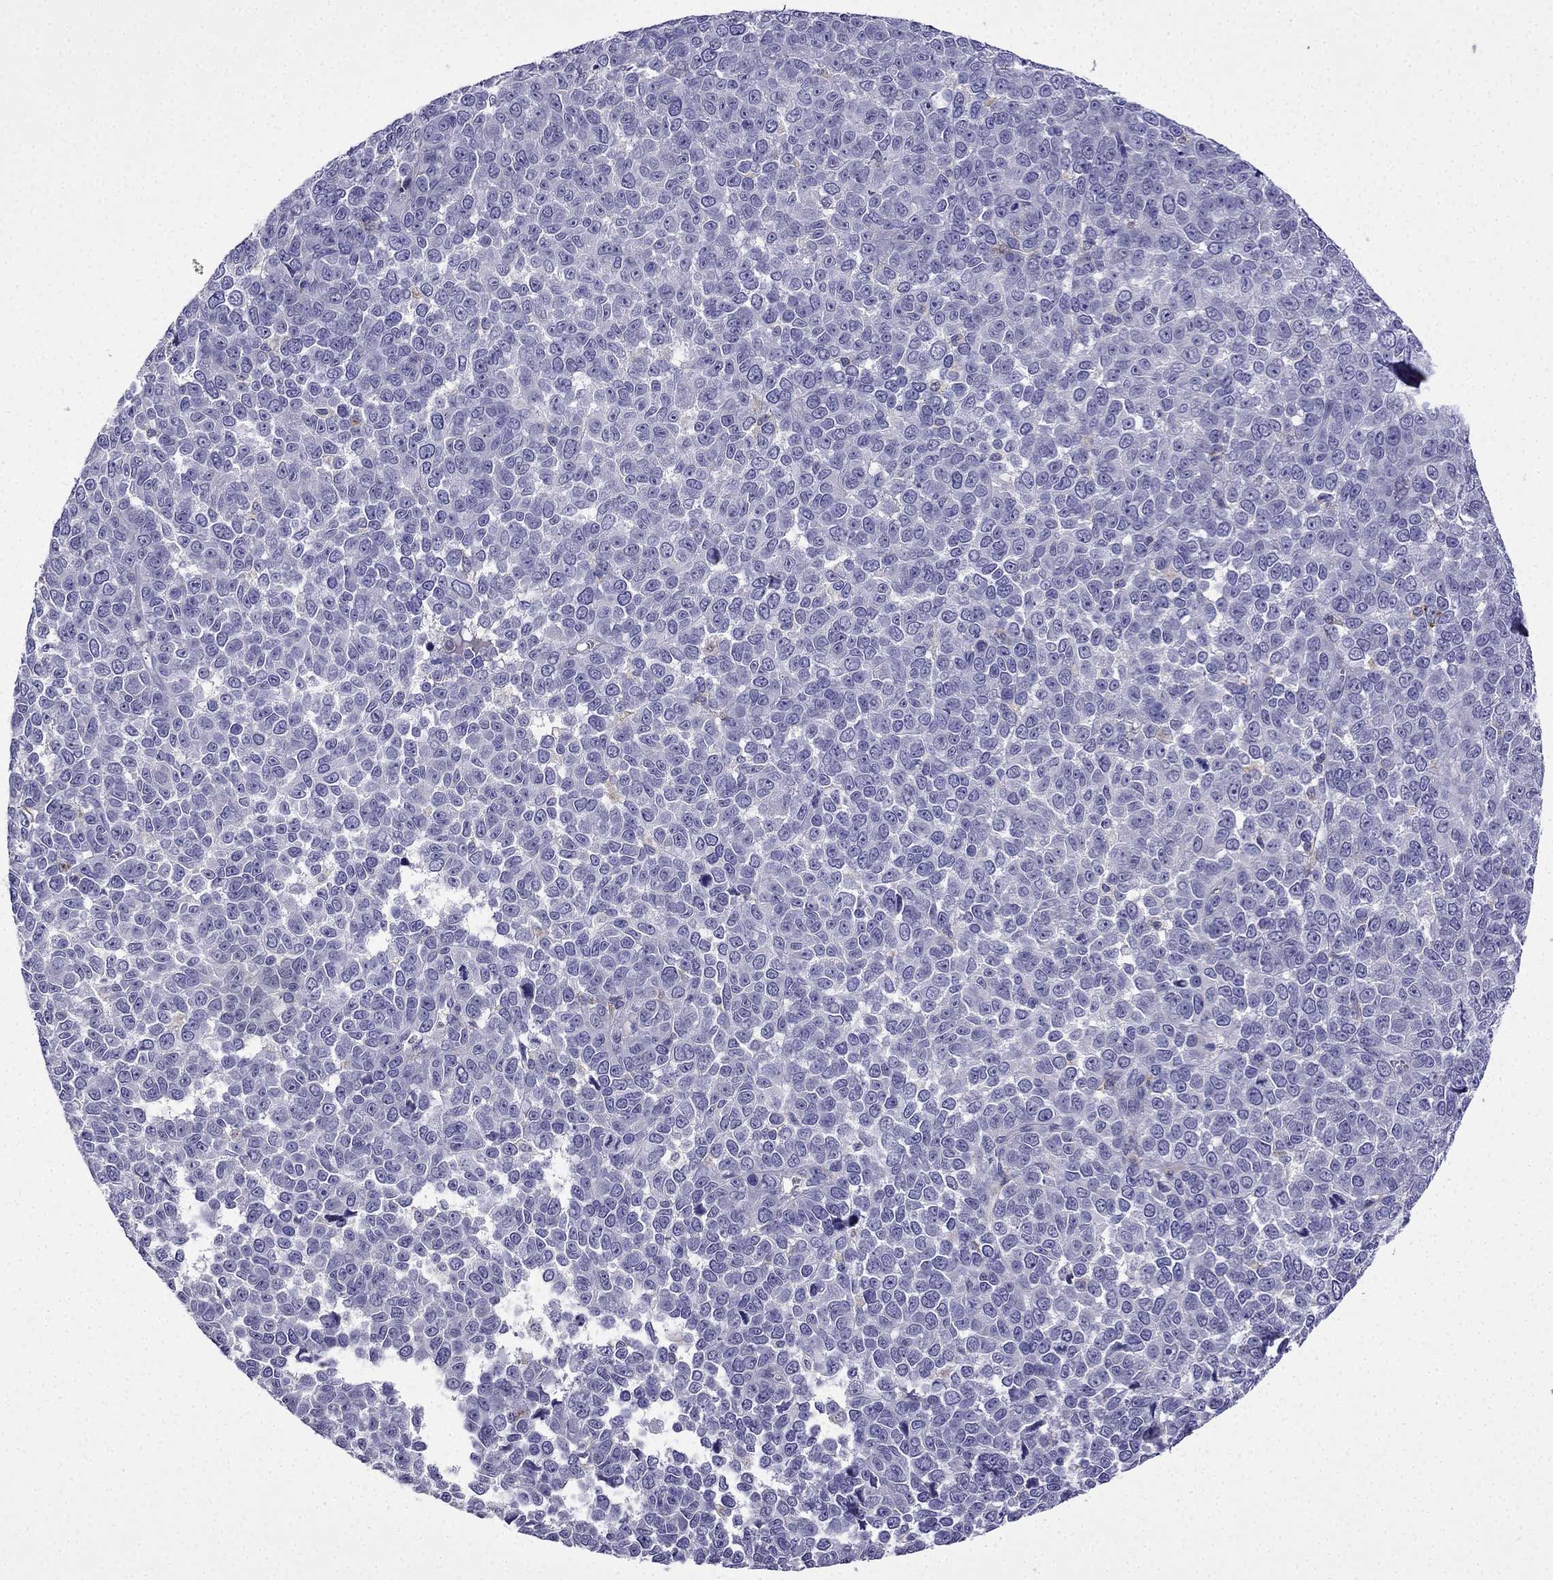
{"staining": {"intensity": "negative", "quantity": "none", "location": "none"}, "tissue": "melanoma", "cell_type": "Tumor cells", "image_type": "cancer", "snomed": [{"axis": "morphology", "description": "Malignant melanoma, NOS"}, {"axis": "topography", "description": "Skin"}], "caption": "Human malignant melanoma stained for a protein using IHC shows no expression in tumor cells.", "gene": "TSSK4", "patient": {"sex": "female", "age": 95}}